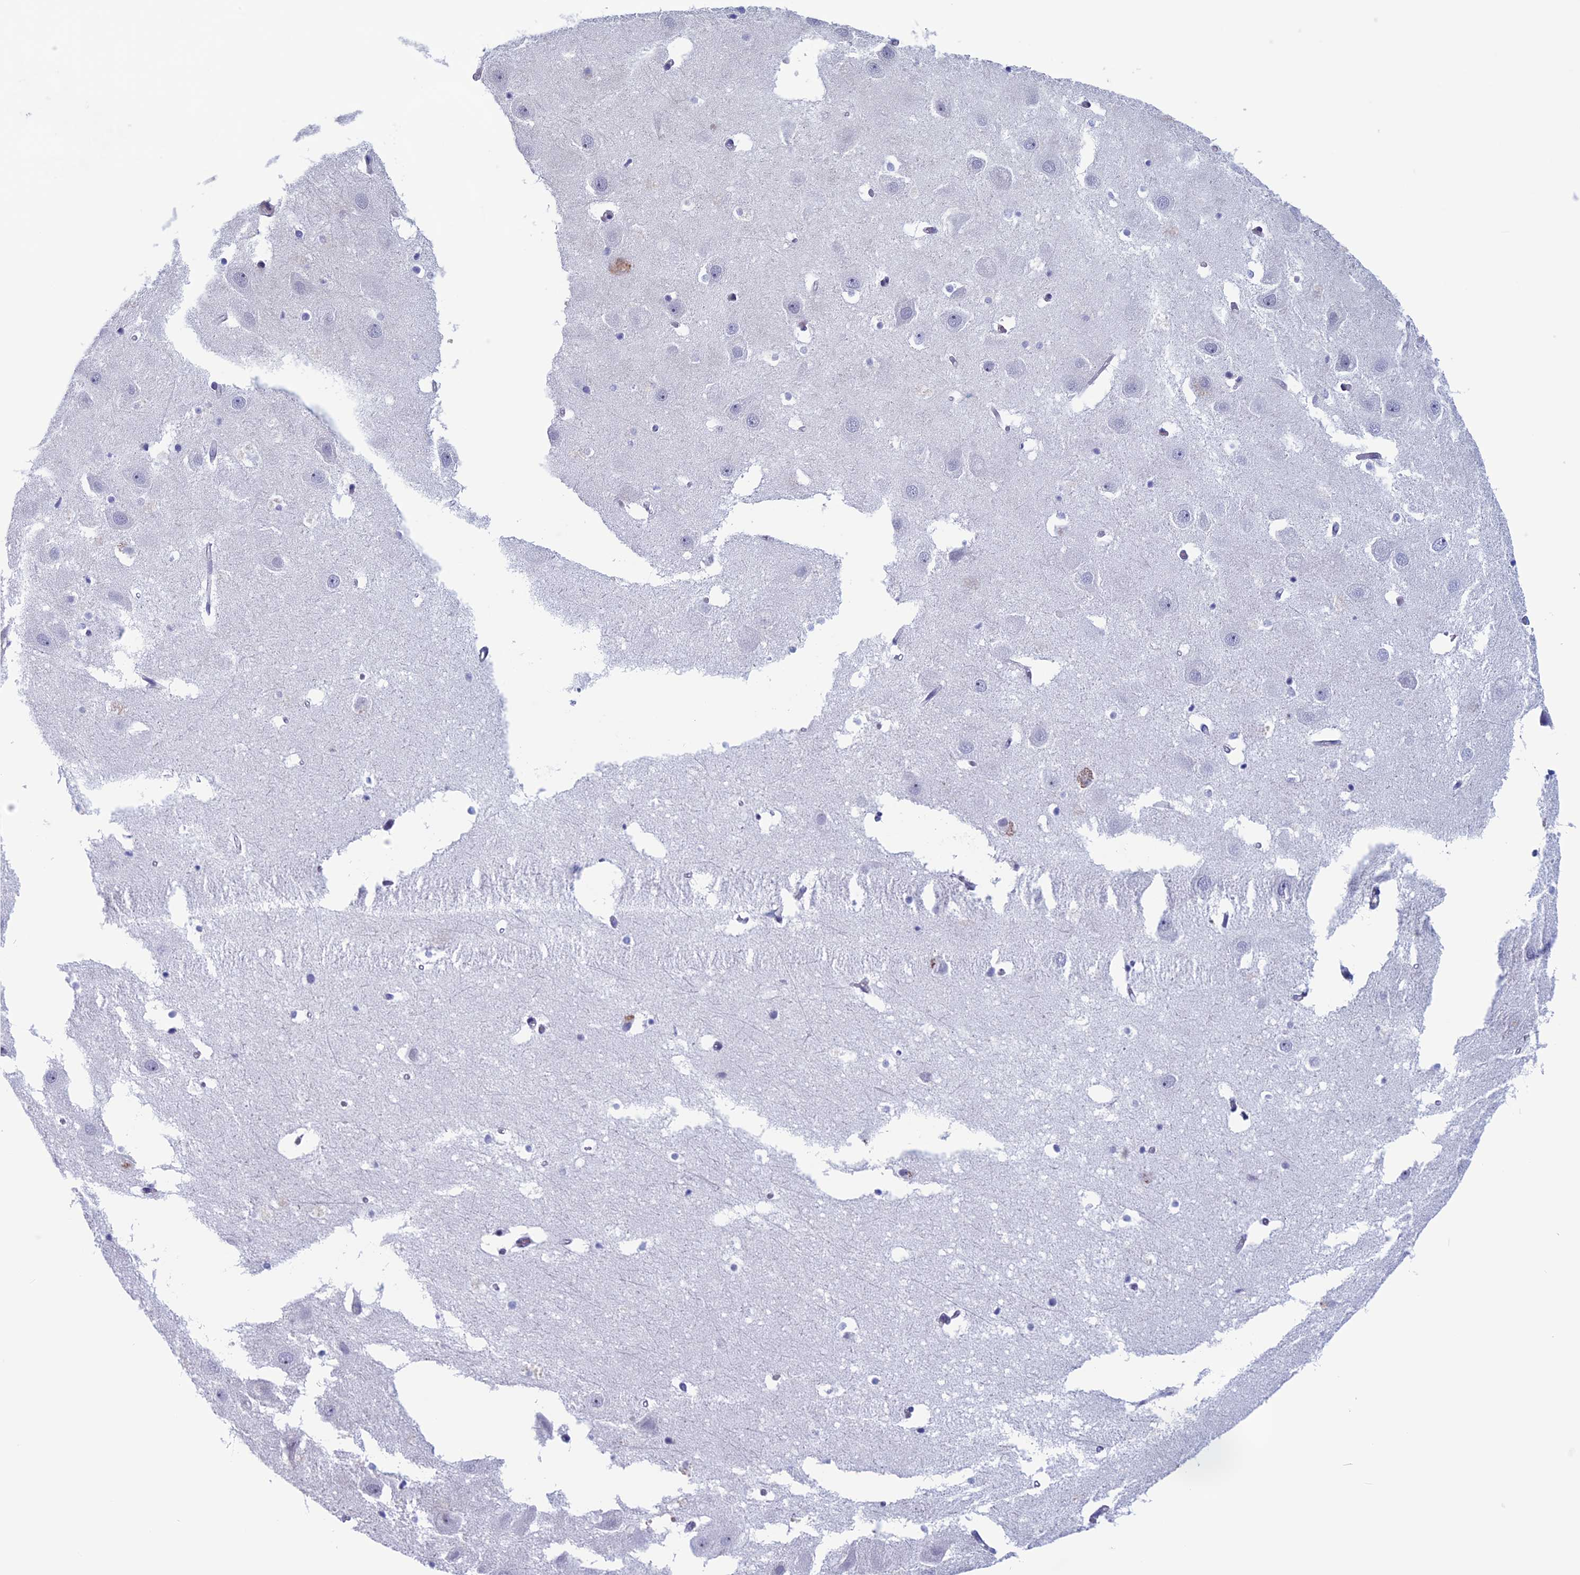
{"staining": {"intensity": "negative", "quantity": "none", "location": "none"}, "tissue": "hippocampus", "cell_type": "Glial cells", "image_type": "normal", "snomed": [{"axis": "morphology", "description": "Normal tissue, NOS"}, {"axis": "topography", "description": "Hippocampus"}], "caption": "Immunohistochemistry (IHC) of normal human hippocampus demonstrates no expression in glial cells. (DAB (3,3'-diaminobenzidine) immunohistochemistry, high magnification).", "gene": "SLC1A6", "patient": {"sex": "female", "age": 52}}